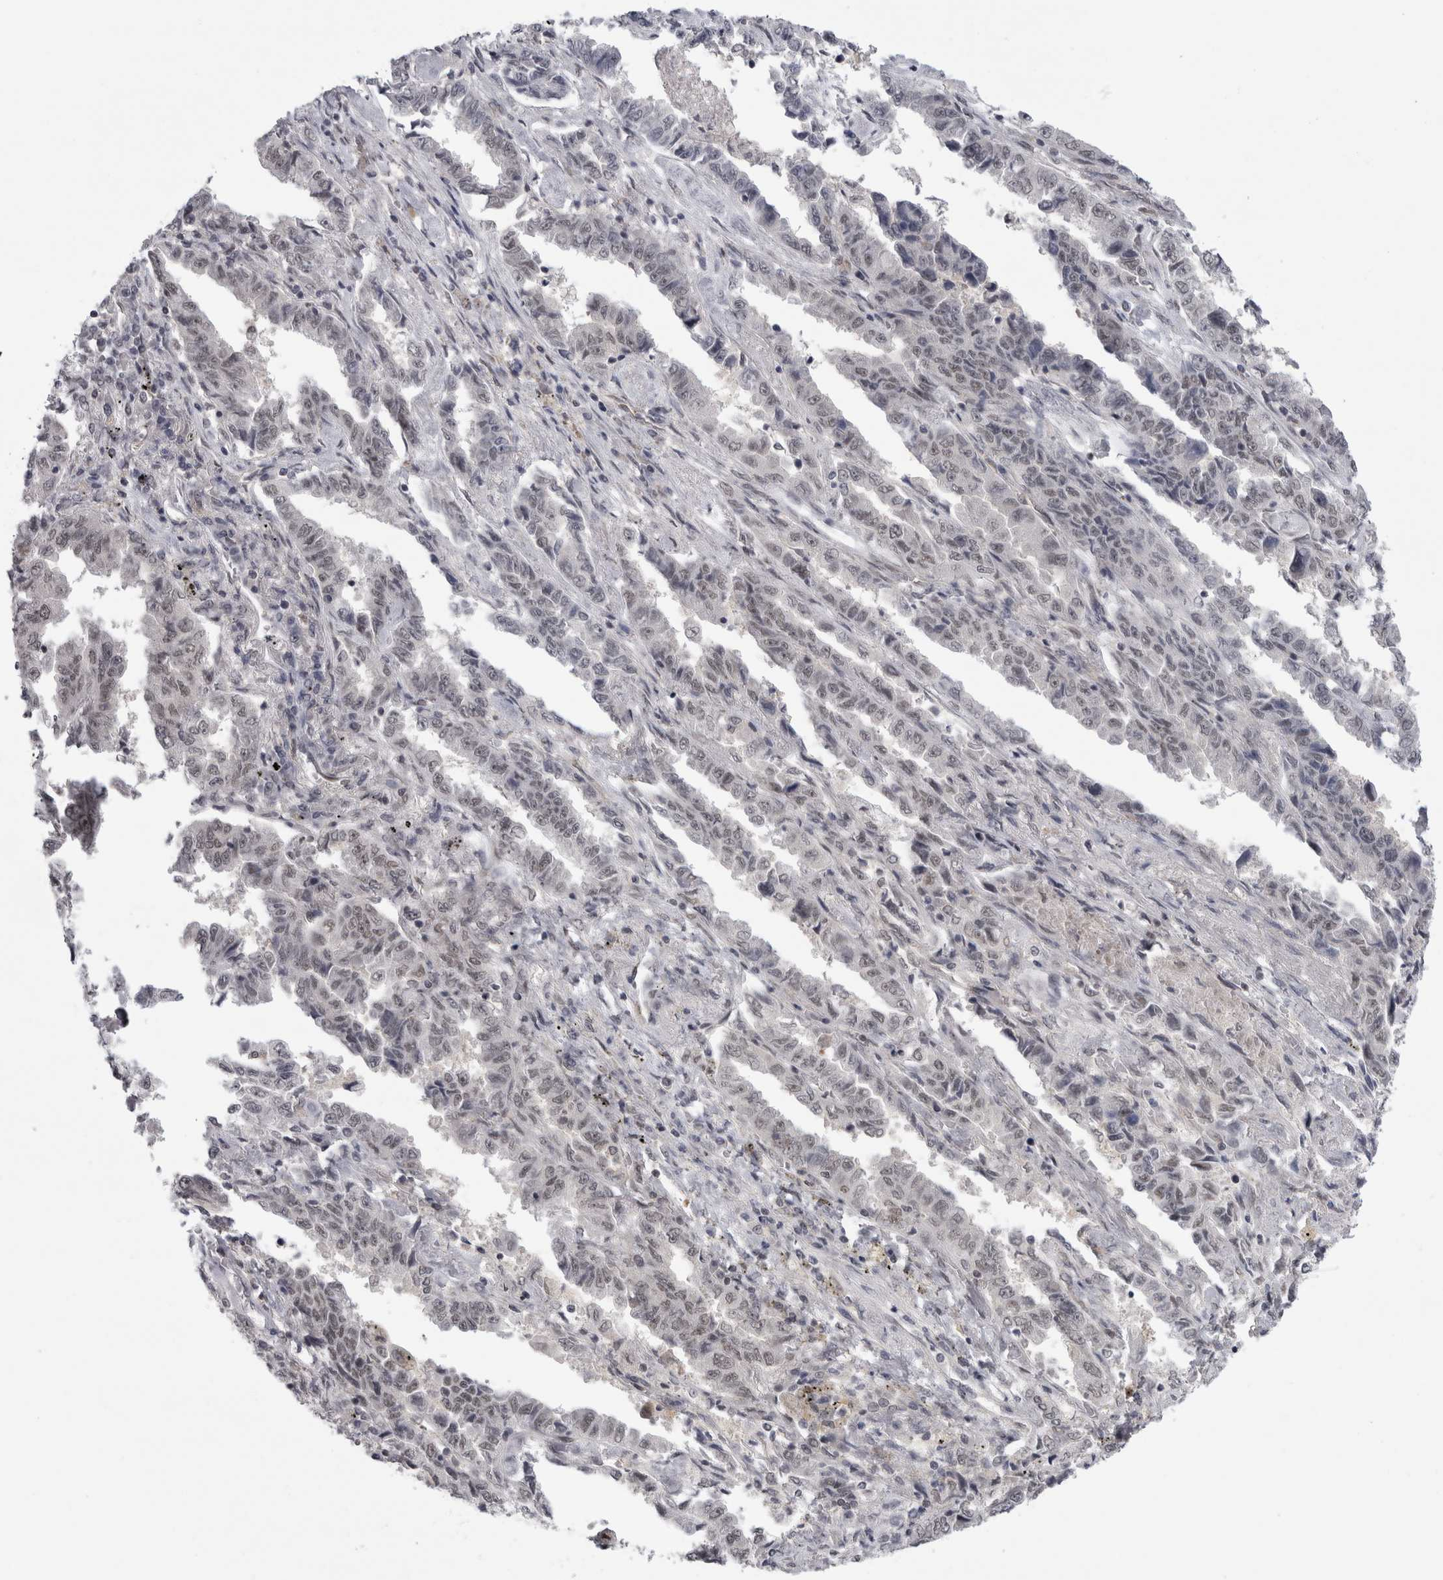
{"staining": {"intensity": "weak", "quantity": ">75%", "location": "nuclear"}, "tissue": "lung cancer", "cell_type": "Tumor cells", "image_type": "cancer", "snomed": [{"axis": "morphology", "description": "Adenocarcinoma, NOS"}, {"axis": "topography", "description": "Lung"}], "caption": "This histopathology image demonstrates lung adenocarcinoma stained with immunohistochemistry (IHC) to label a protein in brown. The nuclear of tumor cells show weak positivity for the protein. Nuclei are counter-stained blue.", "gene": "PSMB2", "patient": {"sex": "female", "age": 51}}